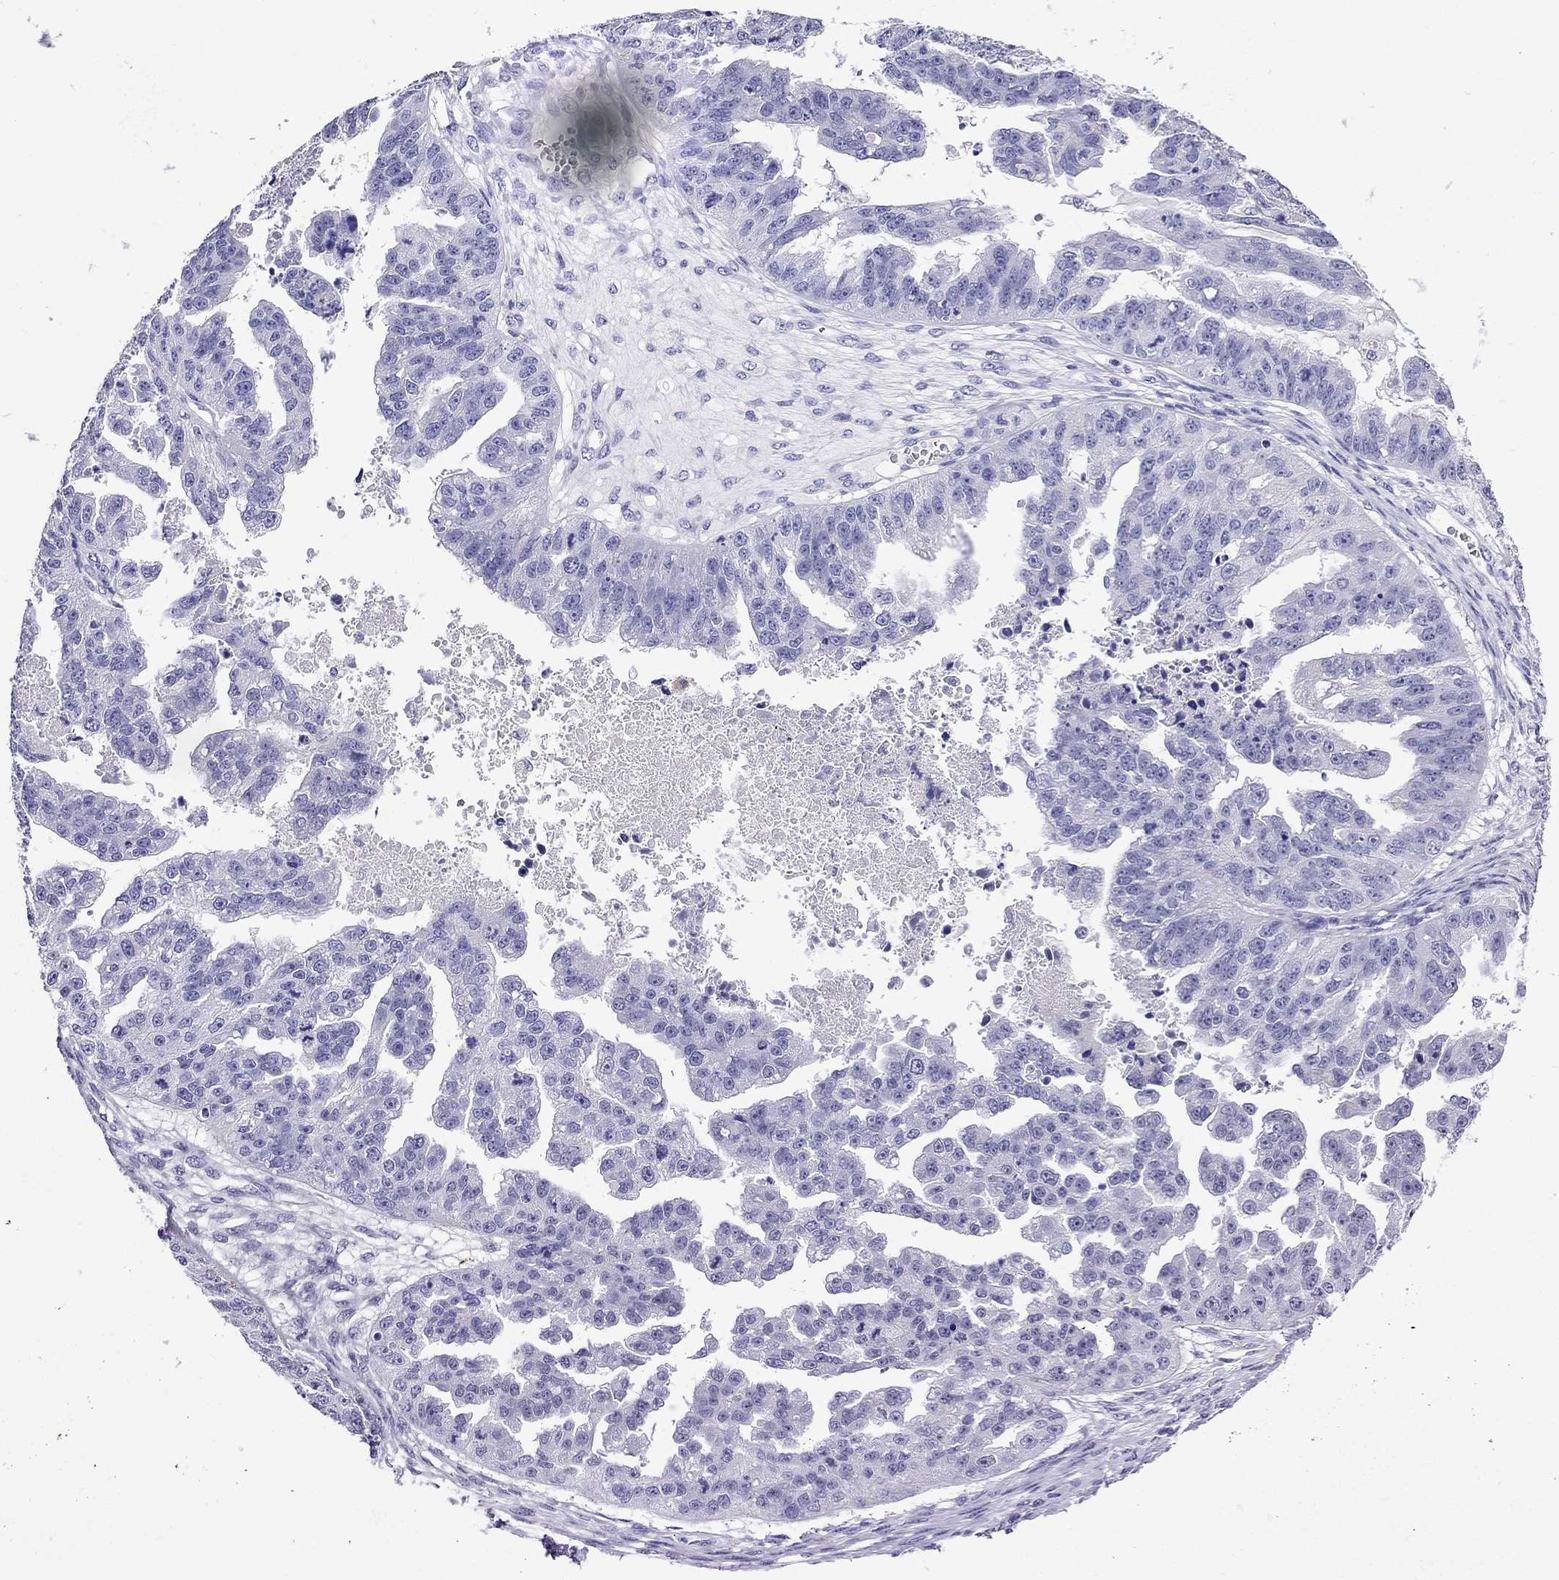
{"staining": {"intensity": "negative", "quantity": "none", "location": "none"}, "tissue": "ovarian cancer", "cell_type": "Tumor cells", "image_type": "cancer", "snomed": [{"axis": "morphology", "description": "Cystadenocarcinoma, serous, NOS"}, {"axis": "topography", "description": "Ovary"}], "caption": "This is an immunohistochemistry (IHC) photomicrograph of serous cystadenocarcinoma (ovarian). There is no expression in tumor cells.", "gene": "SCG2", "patient": {"sex": "female", "age": 58}}